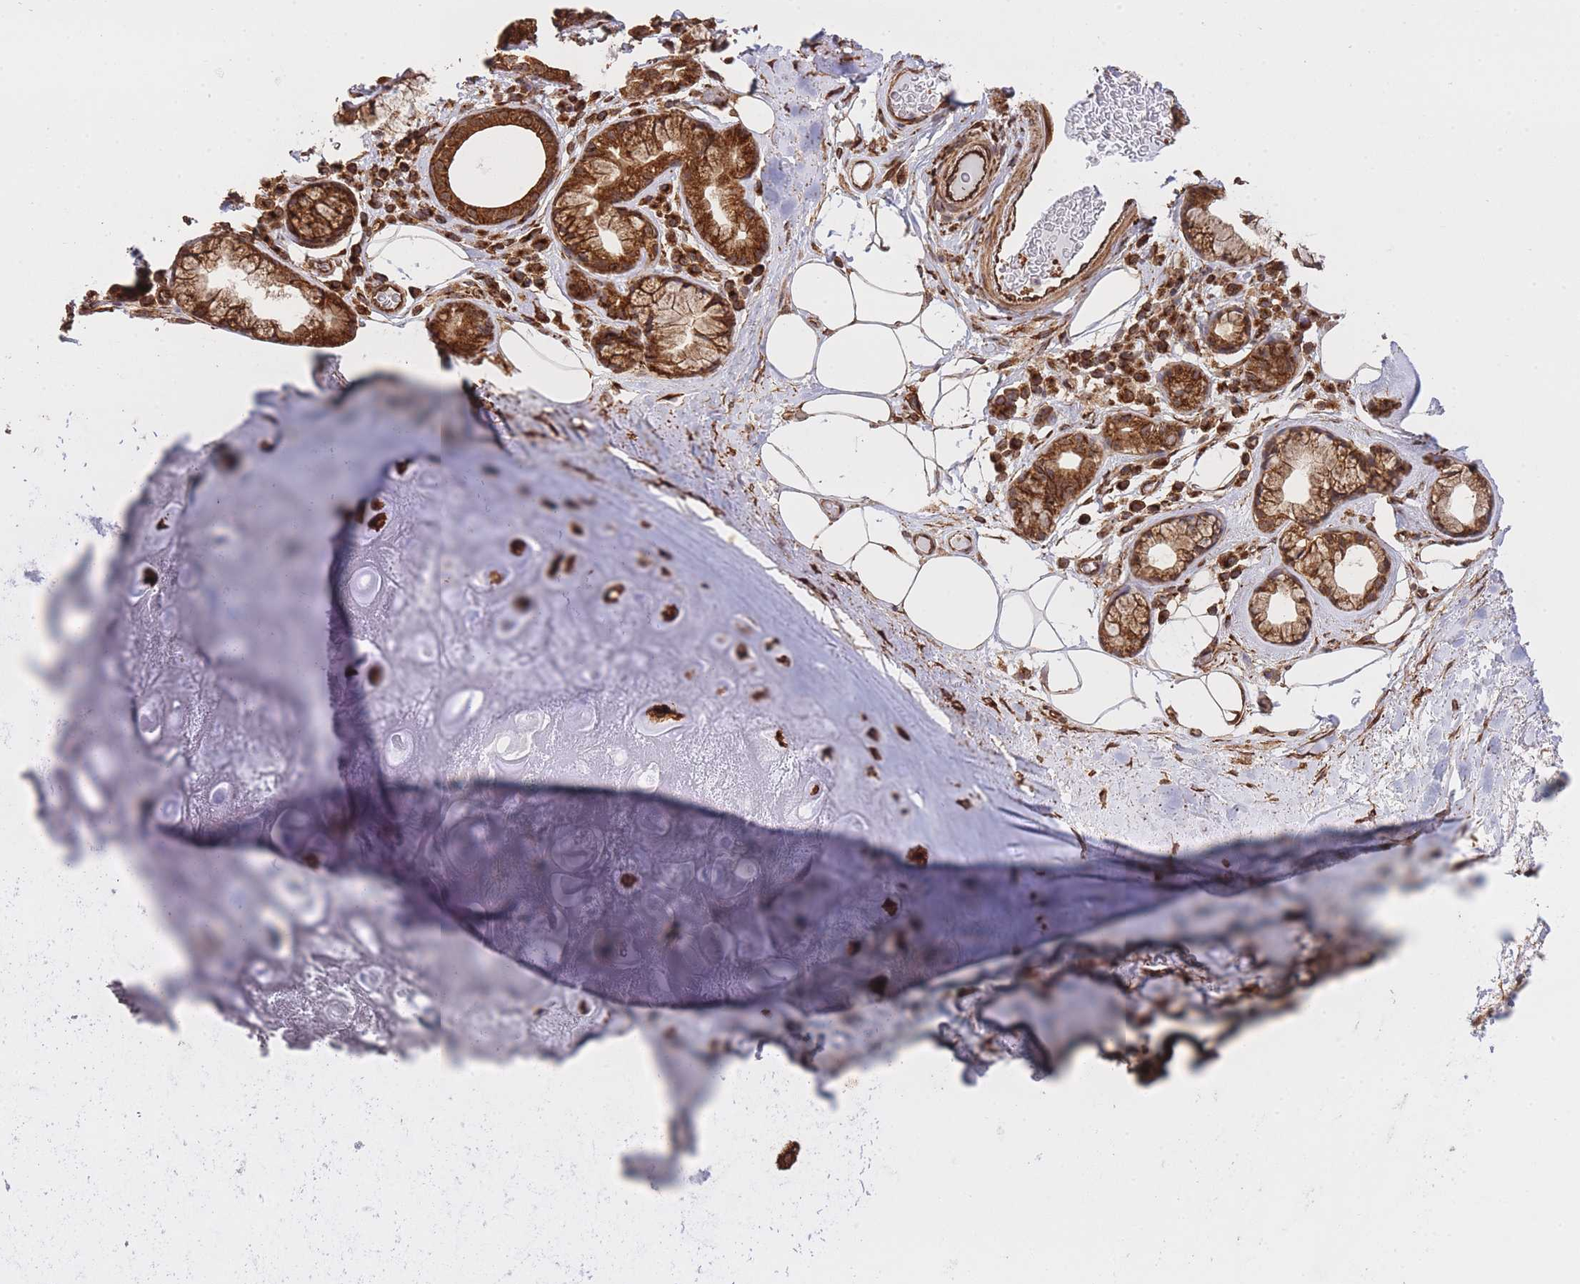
{"staining": {"intensity": "moderate", "quantity": ">75%", "location": "cytoplasmic/membranous"}, "tissue": "adipose tissue", "cell_type": "Adipocytes", "image_type": "normal", "snomed": [{"axis": "morphology", "description": "Normal tissue, NOS"}, {"axis": "topography", "description": "Cartilage tissue"}], "caption": "This micrograph exhibits immunohistochemistry (IHC) staining of unremarkable human adipose tissue, with medium moderate cytoplasmic/membranous expression in about >75% of adipocytes.", "gene": "EXOSC8", "patient": {"sex": "male", "age": 81}}